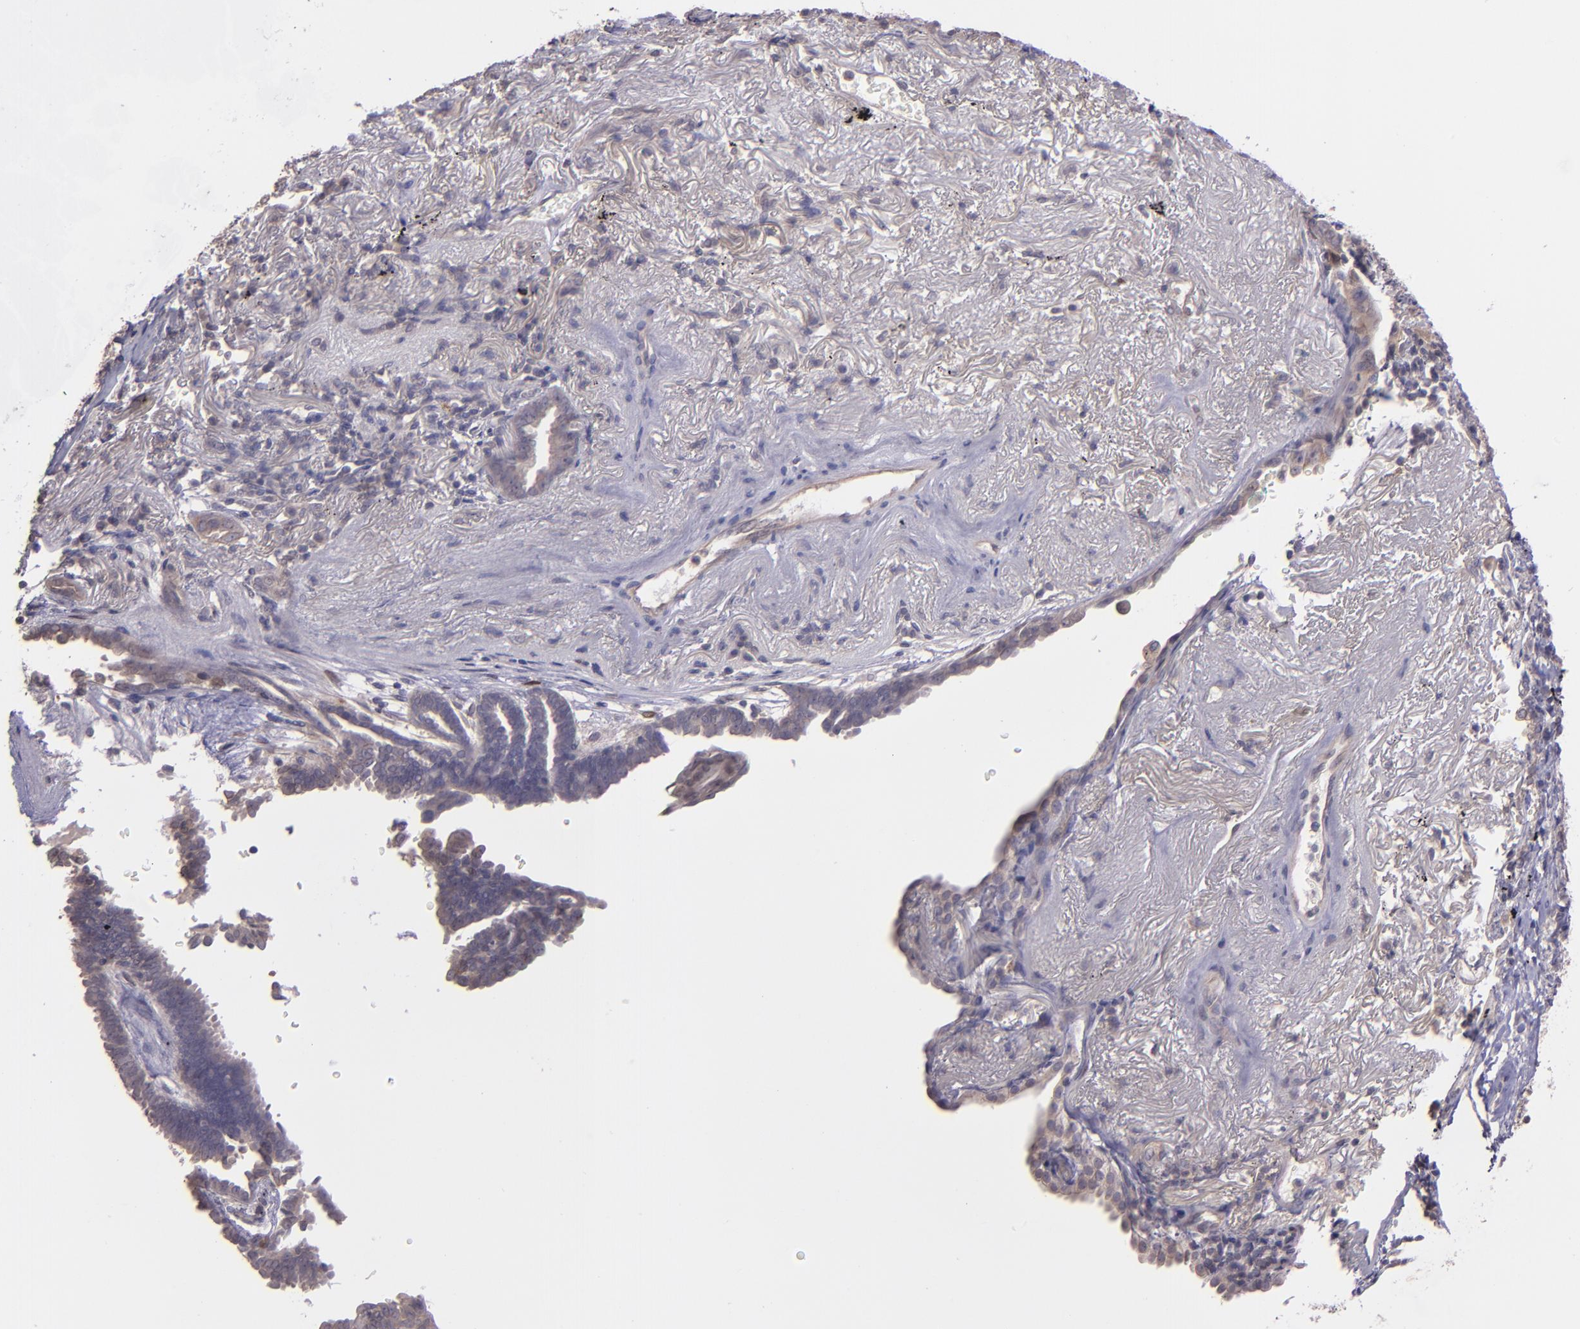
{"staining": {"intensity": "weak", "quantity": "25%-75%", "location": "cytoplasmic/membranous"}, "tissue": "lung cancer", "cell_type": "Tumor cells", "image_type": "cancer", "snomed": [{"axis": "morphology", "description": "Adenocarcinoma, NOS"}, {"axis": "topography", "description": "Lung"}], "caption": "Lung cancer stained with IHC displays weak cytoplasmic/membranous expression in about 25%-75% of tumor cells.", "gene": "NUP62CL", "patient": {"sex": "female", "age": 64}}